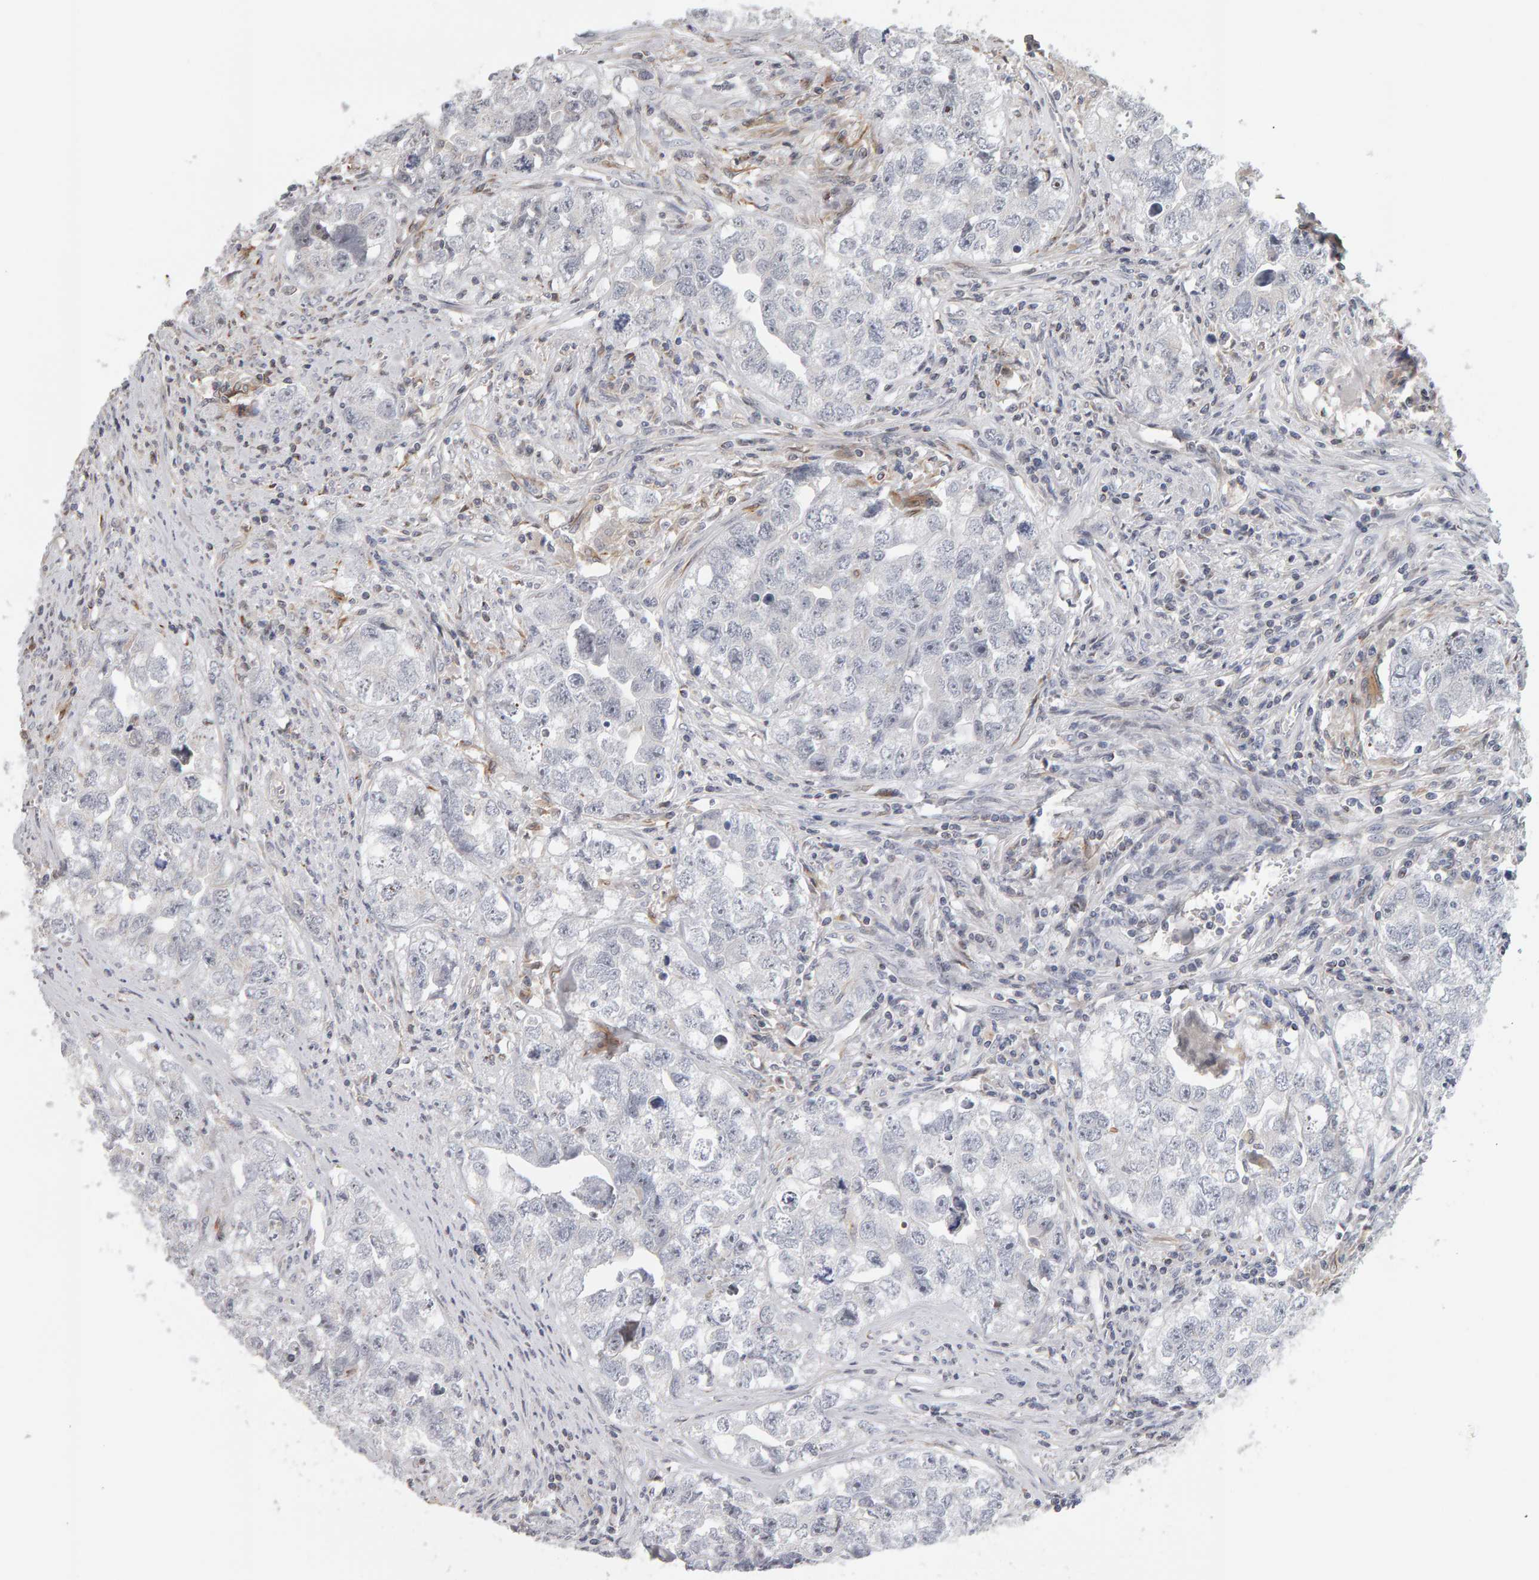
{"staining": {"intensity": "negative", "quantity": "none", "location": "none"}, "tissue": "testis cancer", "cell_type": "Tumor cells", "image_type": "cancer", "snomed": [{"axis": "morphology", "description": "Seminoma, NOS"}, {"axis": "morphology", "description": "Carcinoma, Embryonal, NOS"}, {"axis": "topography", "description": "Testis"}], "caption": "Human testis cancer stained for a protein using IHC demonstrates no staining in tumor cells.", "gene": "MSRA", "patient": {"sex": "male", "age": 43}}